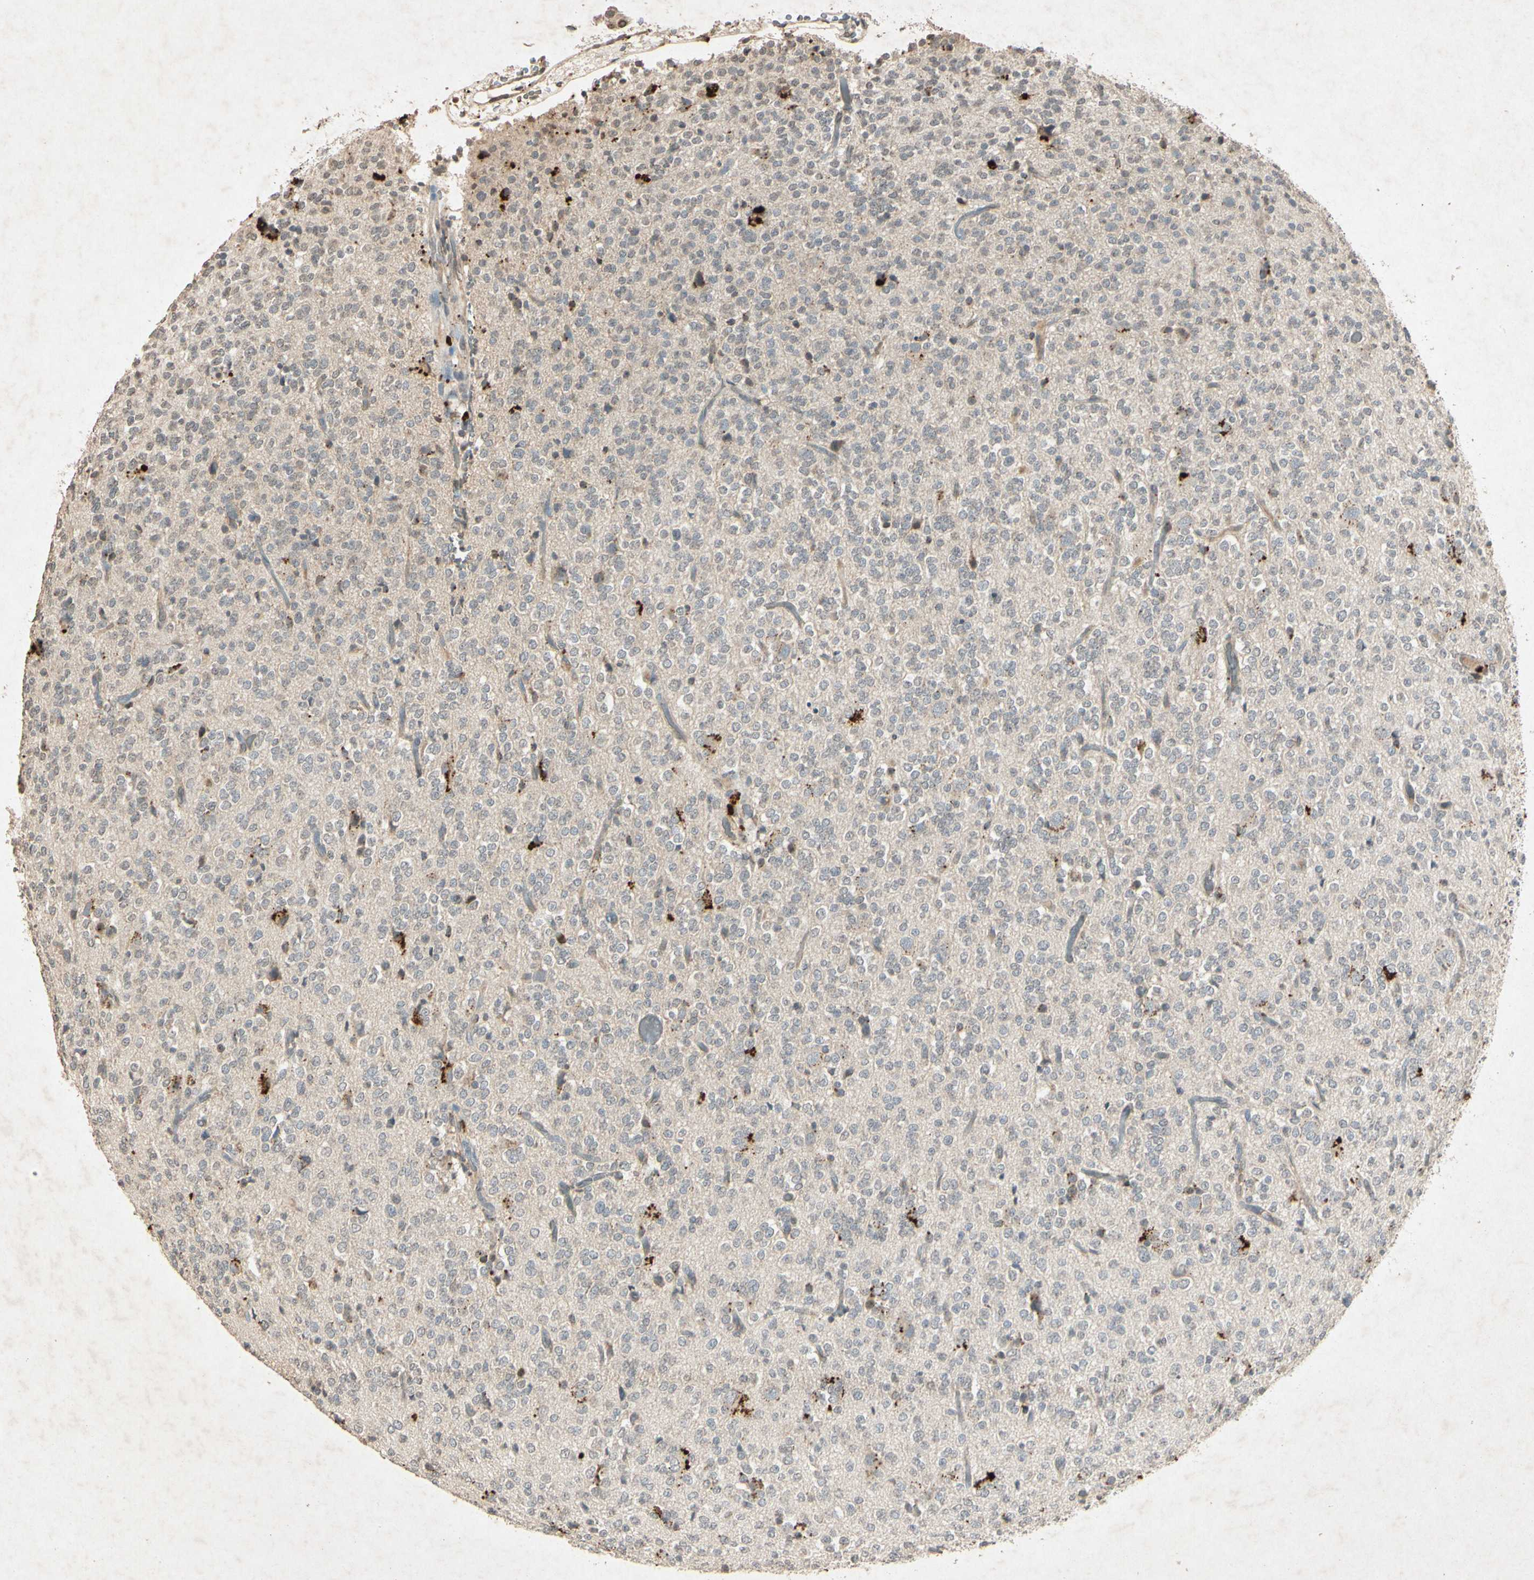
{"staining": {"intensity": "negative", "quantity": "none", "location": "none"}, "tissue": "glioma", "cell_type": "Tumor cells", "image_type": "cancer", "snomed": [{"axis": "morphology", "description": "Glioma, malignant, Low grade"}, {"axis": "topography", "description": "Brain"}], "caption": "An immunohistochemistry photomicrograph of glioma is shown. There is no staining in tumor cells of glioma. (Immunohistochemistry (ihc), brightfield microscopy, high magnification).", "gene": "MSRB1", "patient": {"sex": "male", "age": 38}}